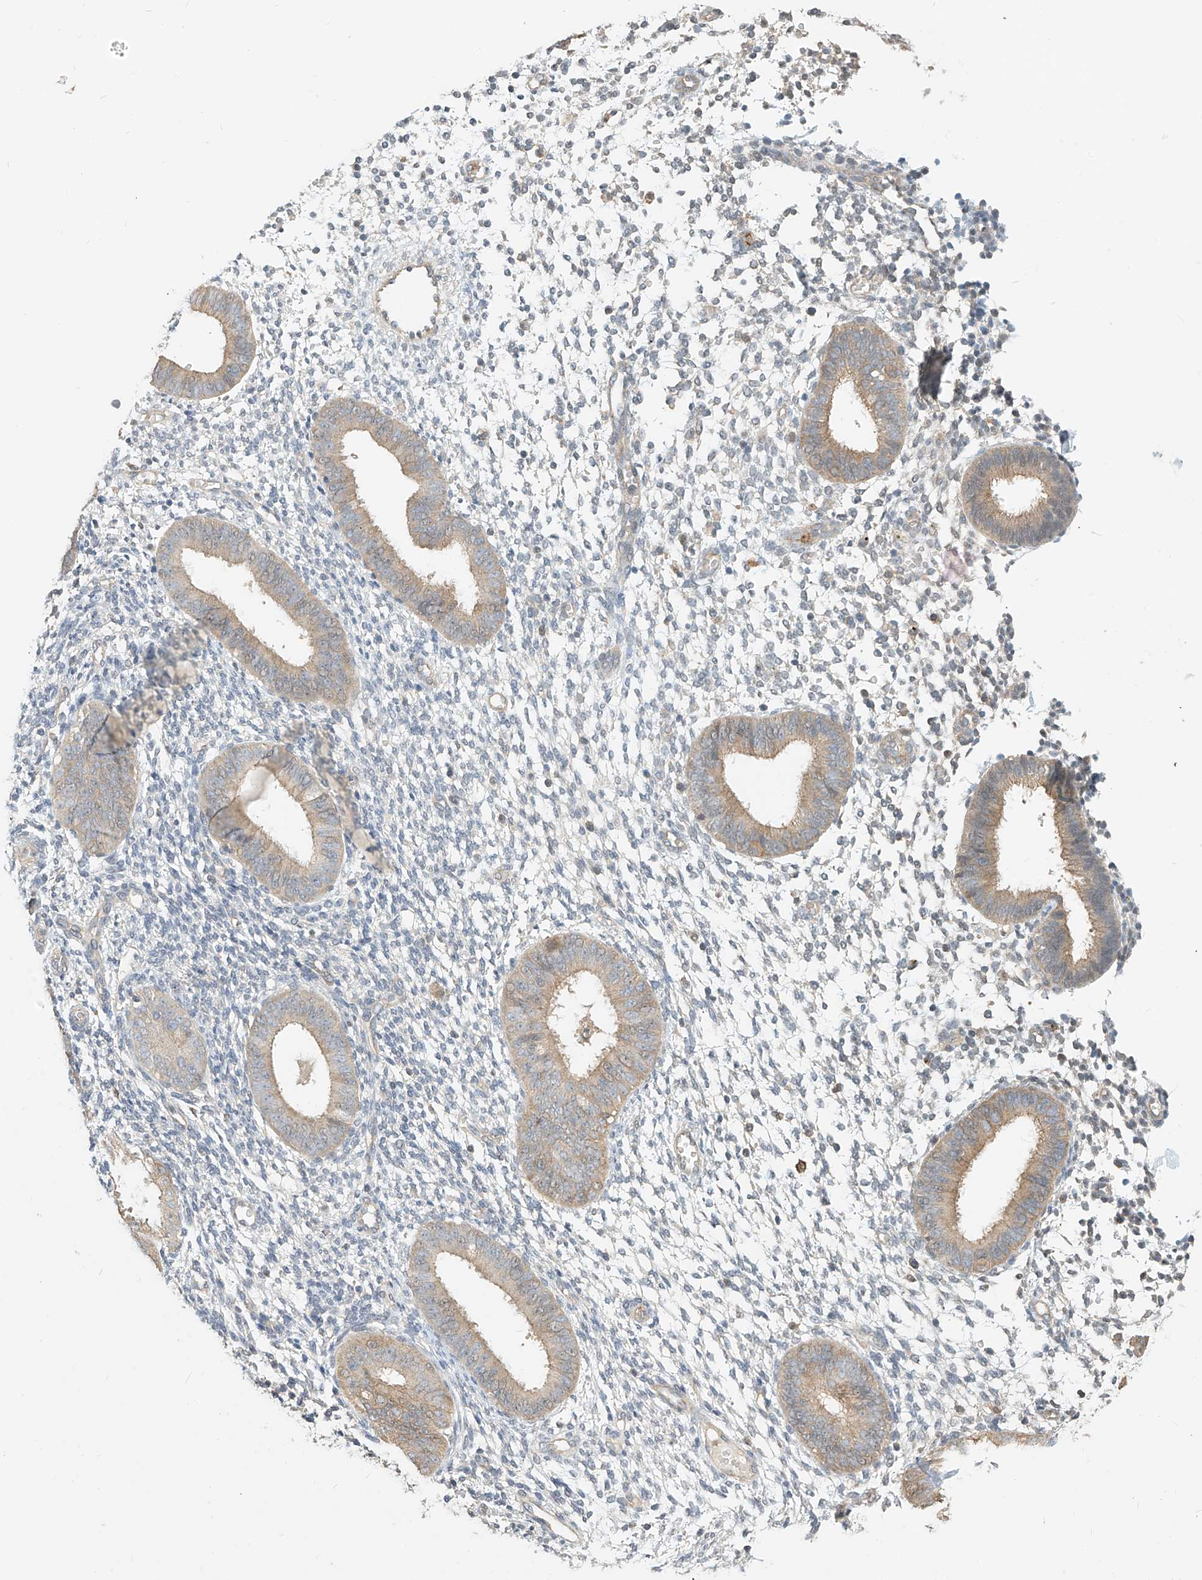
{"staining": {"intensity": "weak", "quantity": "<25%", "location": "cytoplasmic/membranous"}, "tissue": "endometrium", "cell_type": "Cells in endometrial stroma", "image_type": "normal", "snomed": [{"axis": "morphology", "description": "Normal tissue, NOS"}, {"axis": "topography", "description": "Uterus"}, {"axis": "topography", "description": "Endometrium"}], "caption": "This micrograph is of normal endometrium stained with immunohistochemistry to label a protein in brown with the nuclei are counter-stained blue. There is no positivity in cells in endometrial stroma.", "gene": "OFD1", "patient": {"sex": "female", "age": 48}}